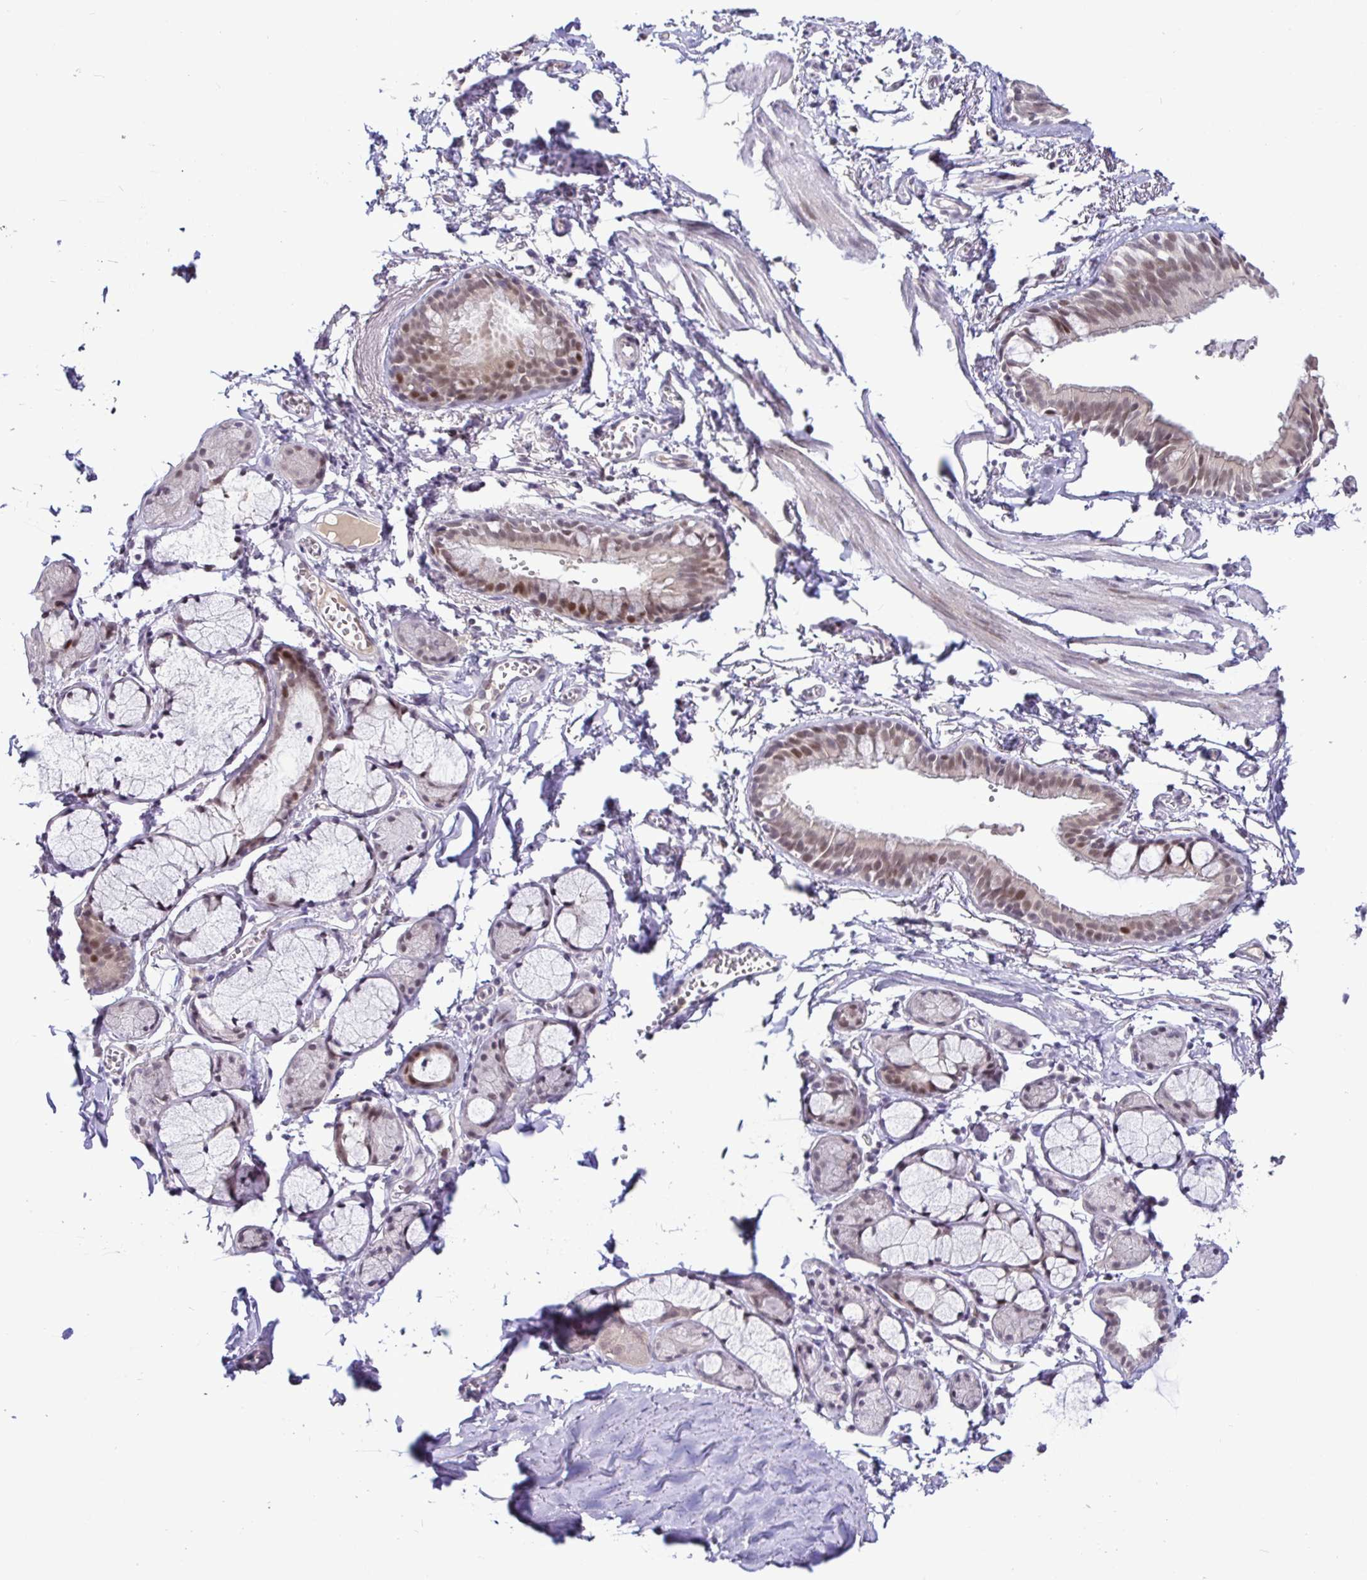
{"staining": {"intensity": "moderate", "quantity": ">75%", "location": "nuclear"}, "tissue": "bronchus", "cell_type": "Respiratory epithelial cells", "image_type": "normal", "snomed": [{"axis": "morphology", "description": "Normal tissue, NOS"}, {"axis": "topography", "description": "Cartilage tissue"}, {"axis": "topography", "description": "Bronchus"}, {"axis": "topography", "description": "Peripheral nerve tissue"}], "caption": "Brown immunohistochemical staining in unremarkable bronchus exhibits moderate nuclear staining in approximately >75% of respiratory epithelial cells. (brown staining indicates protein expression, while blue staining denotes nuclei).", "gene": "NUP188", "patient": {"sex": "female", "age": 59}}